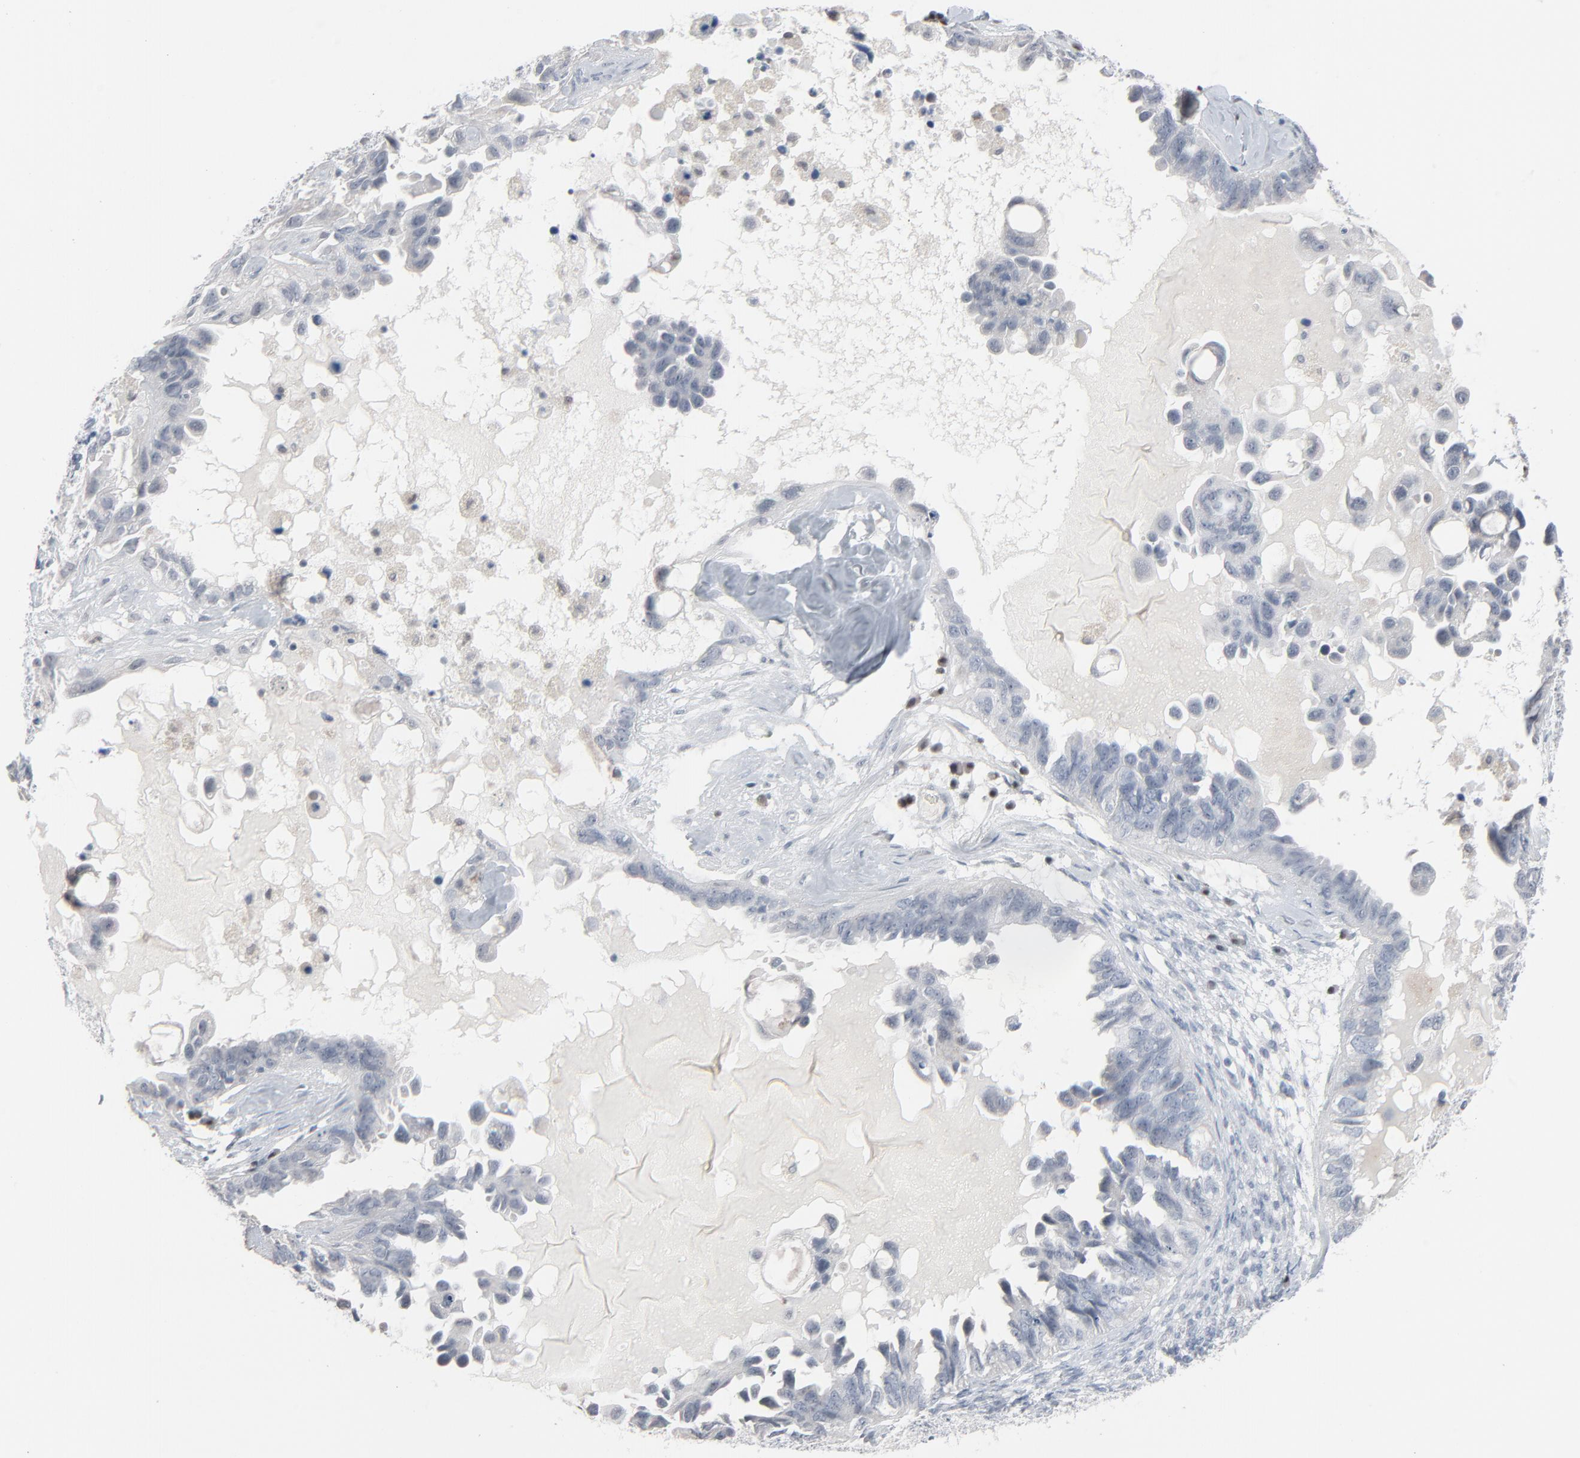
{"staining": {"intensity": "negative", "quantity": "none", "location": "none"}, "tissue": "ovarian cancer", "cell_type": "Tumor cells", "image_type": "cancer", "snomed": [{"axis": "morphology", "description": "Cystadenocarcinoma, serous, NOS"}, {"axis": "topography", "description": "Ovary"}], "caption": "A histopathology image of human ovarian cancer is negative for staining in tumor cells.", "gene": "SAGE1", "patient": {"sex": "female", "age": 82}}